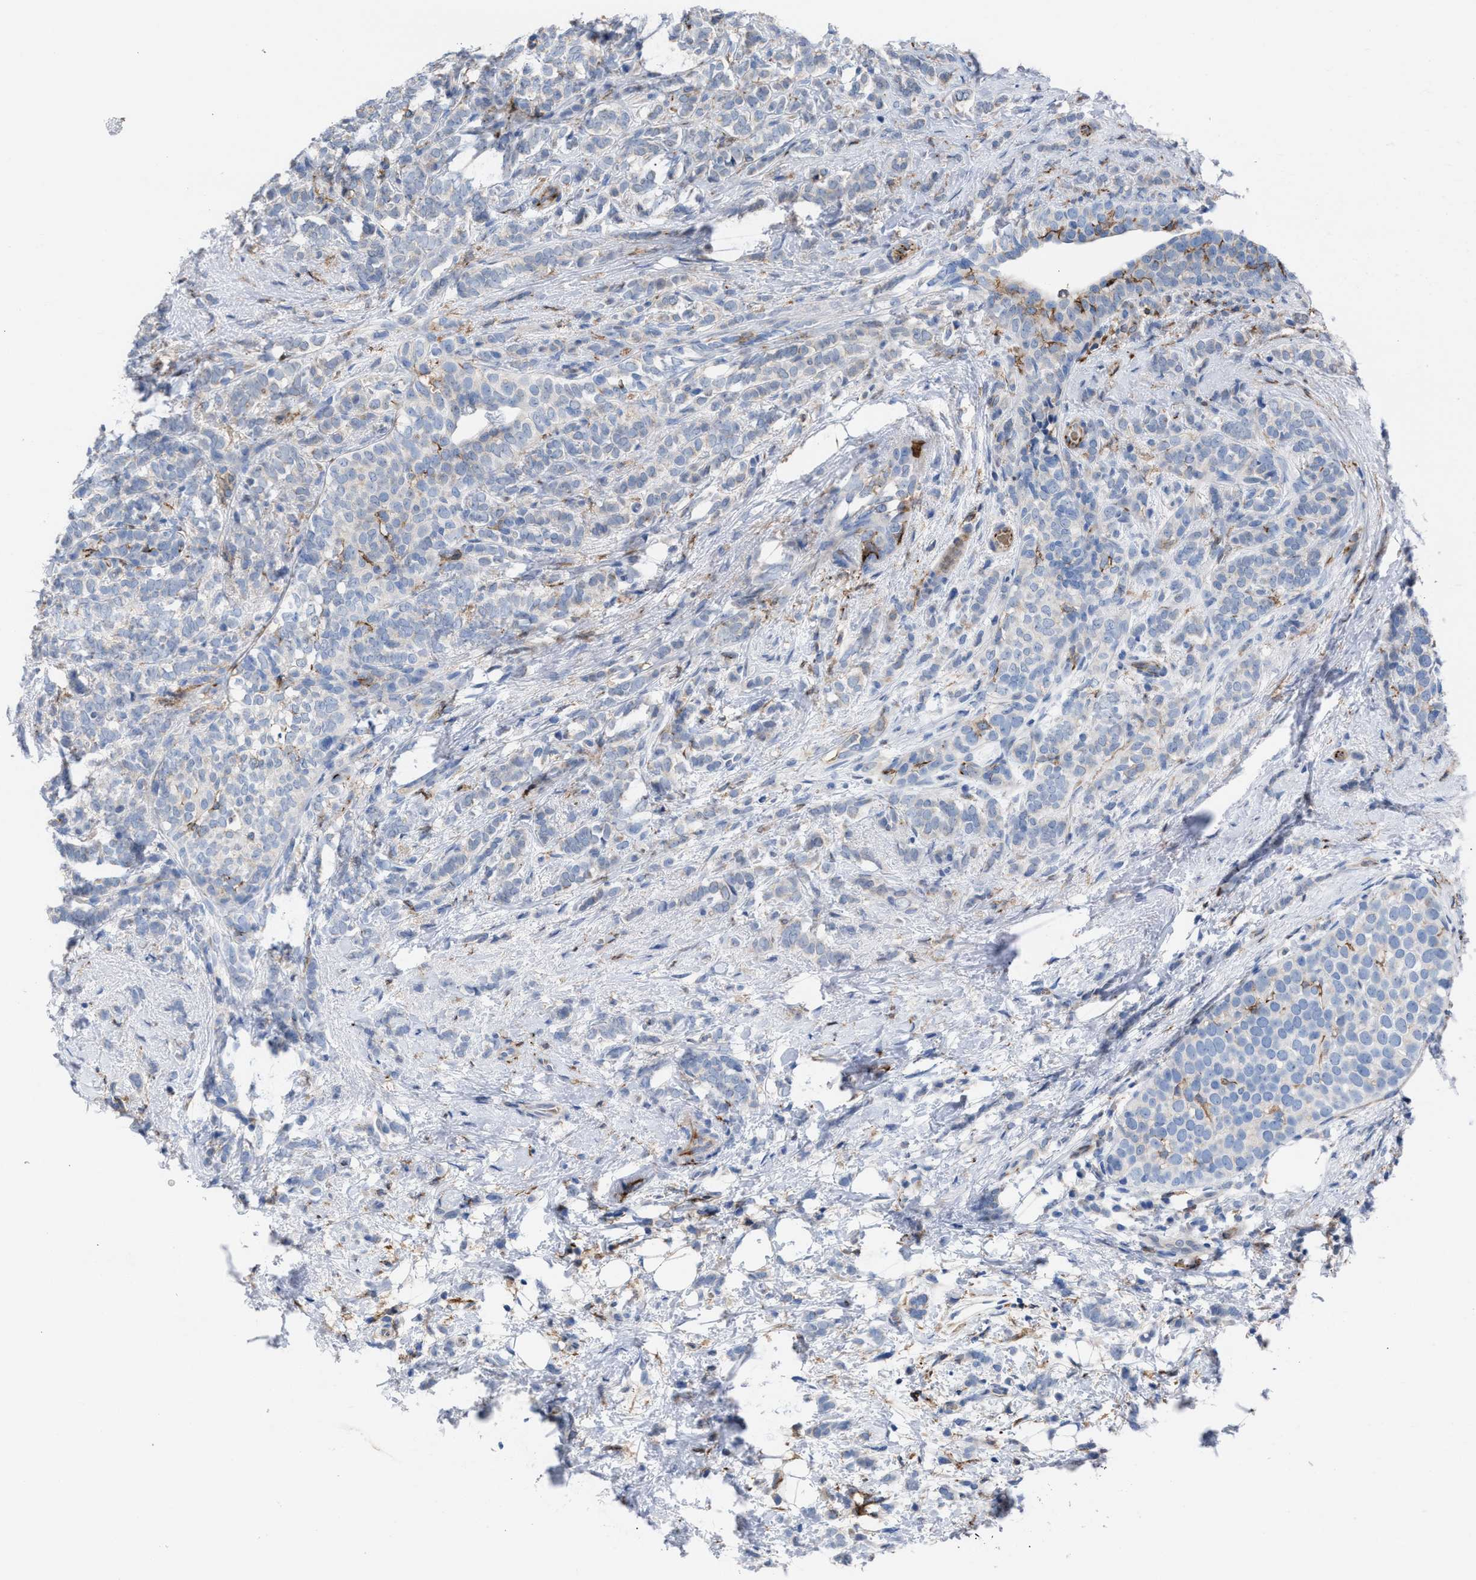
{"staining": {"intensity": "negative", "quantity": "none", "location": "none"}, "tissue": "breast cancer", "cell_type": "Tumor cells", "image_type": "cancer", "snomed": [{"axis": "morphology", "description": "Lobular carcinoma"}, {"axis": "topography", "description": "Breast"}], "caption": "Immunohistochemistry (IHC) image of human breast cancer stained for a protein (brown), which demonstrates no staining in tumor cells.", "gene": "SLC47A1", "patient": {"sex": "female", "age": 50}}